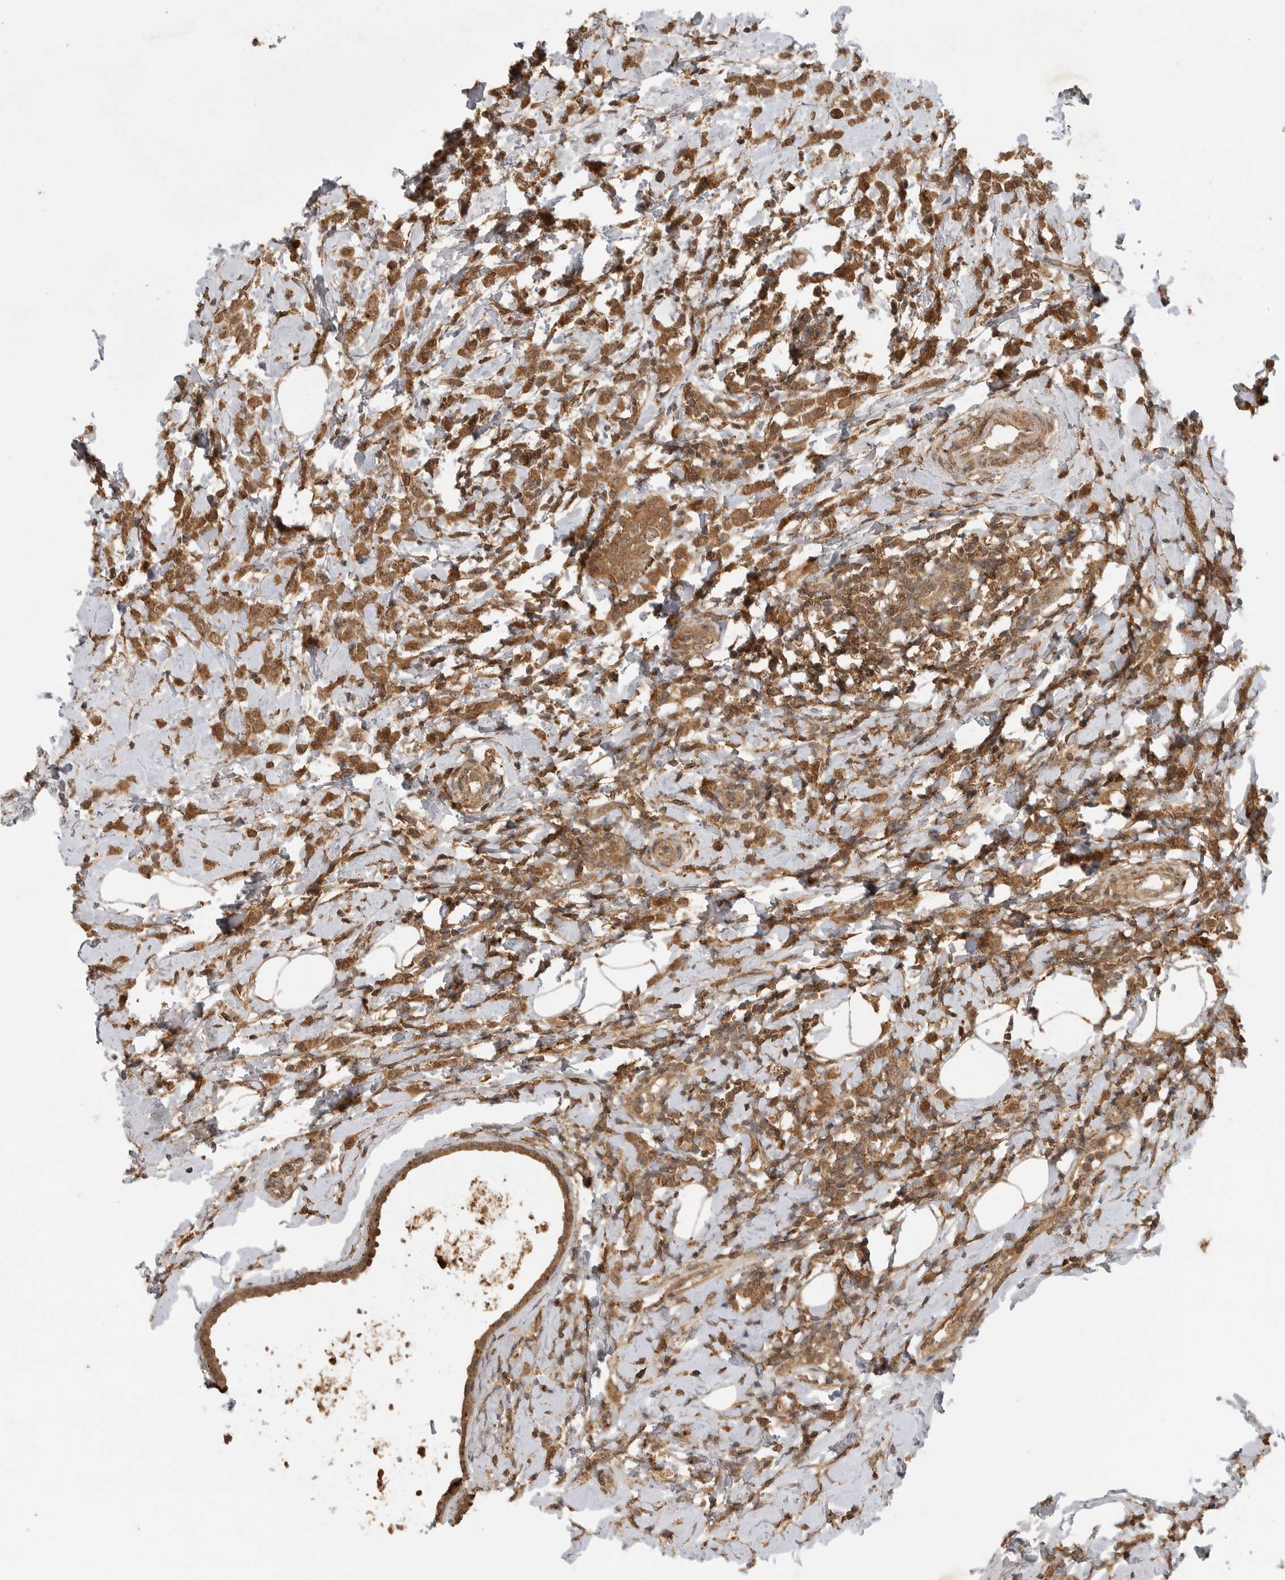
{"staining": {"intensity": "moderate", "quantity": ">75%", "location": "cytoplasmic/membranous"}, "tissue": "breast cancer", "cell_type": "Tumor cells", "image_type": "cancer", "snomed": [{"axis": "morphology", "description": "Lobular carcinoma"}, {"axis": "topography", "description": "Breast"}], "caption": "DAB immunohistochemical staining of human breast cancer (lobular carcinoma) demonstrates moderate cytoplasmic/membranous protein staining in about >75% of tumor cells.", "gene": "ICOSLG", "patient": {"sex": "female", "age": 47}}